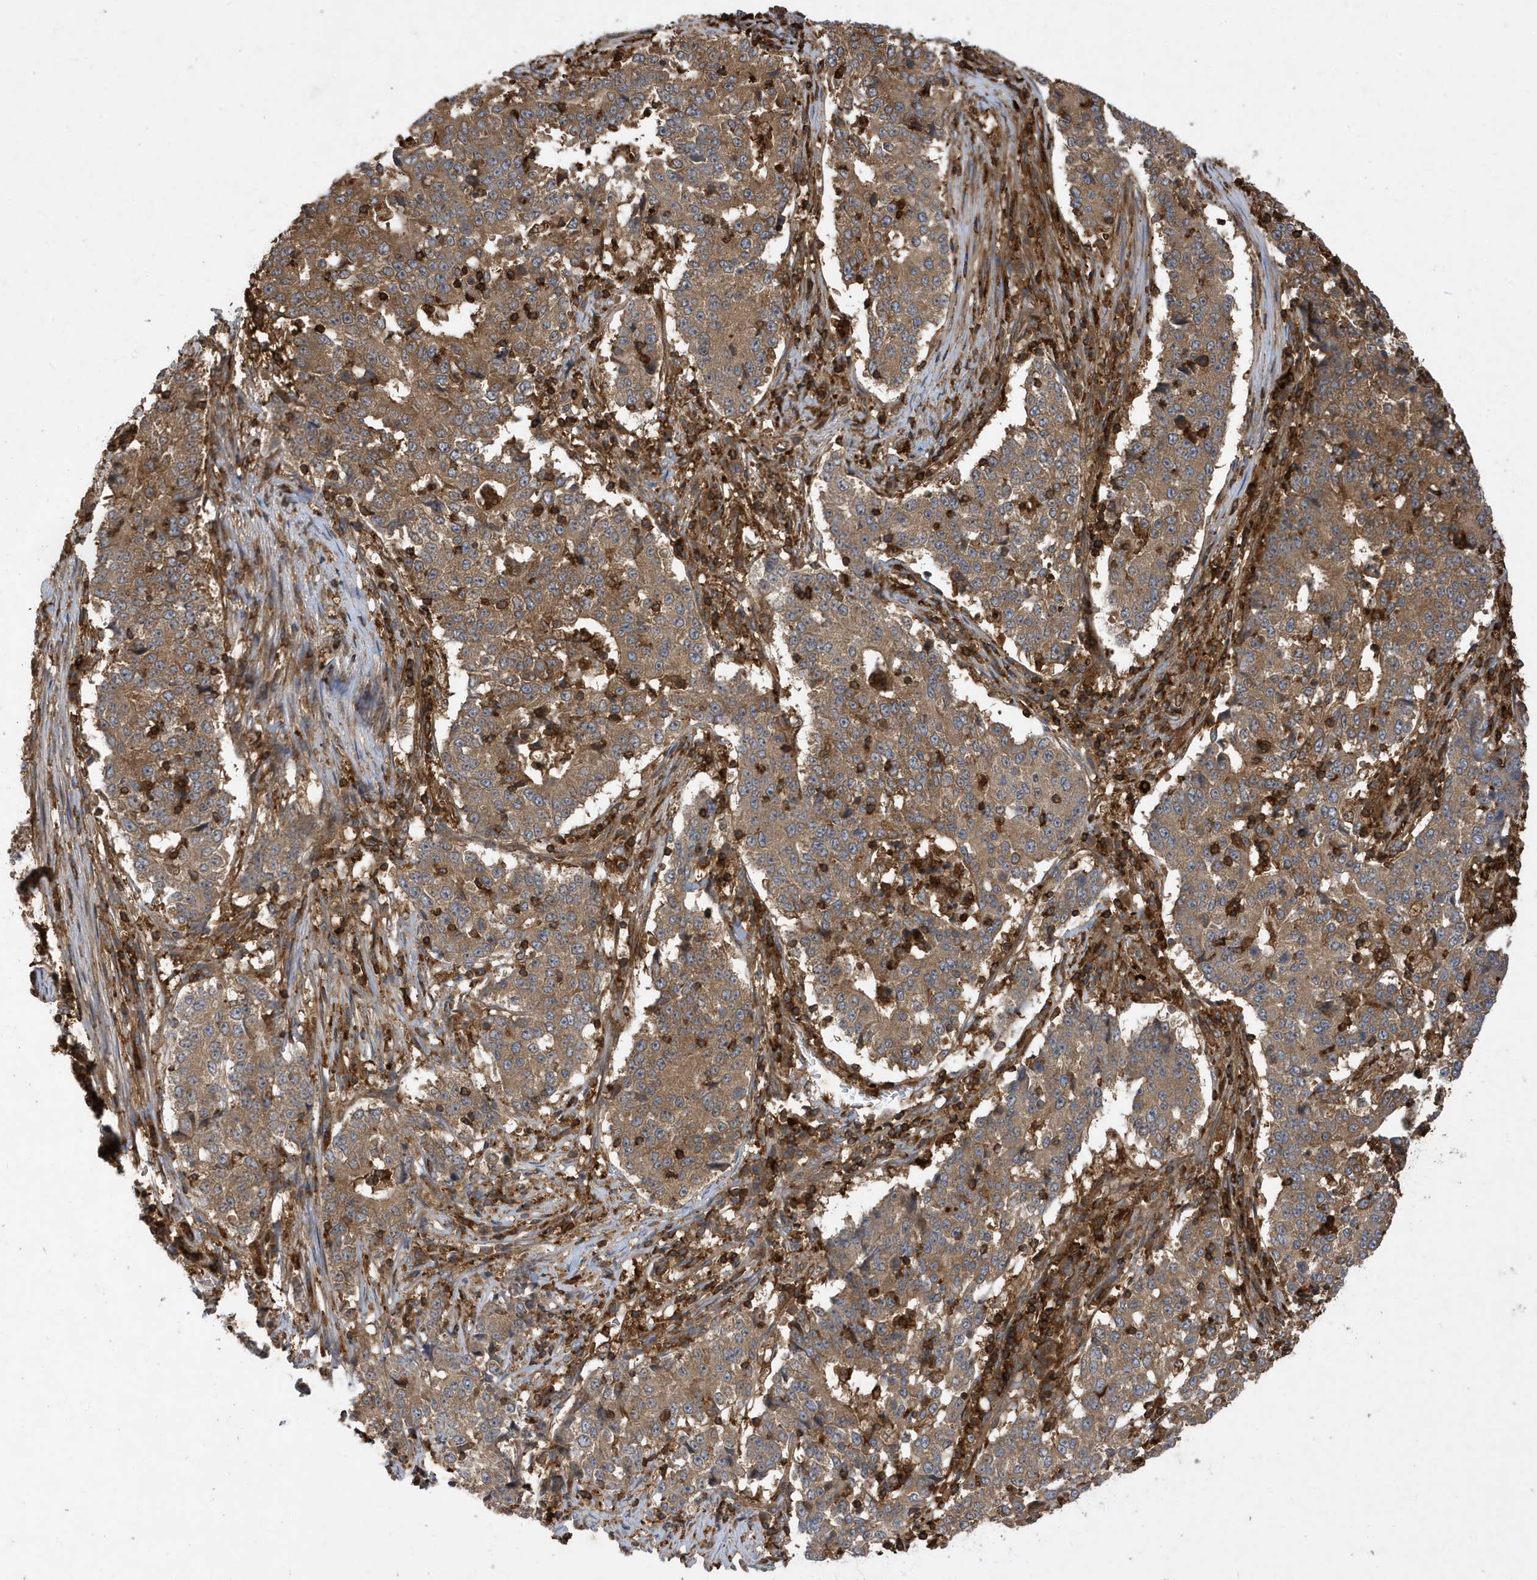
{"staining": {"intensity": "moderate", "quantity": ">75%", "location": "cytoplasmic/membranous"}, "tissue": "stomach cancer", "cell_type": "Tumor cells", "image_type": "cancer", "snomed": [{"axis": "morphology", "description": "Adenocarcinoma, NOS"}, {"axis": "topography", "description": "Stomach"}], "caption": "Stomach cancer stained with a brown dye shows moderate cytoplasmic/membranous positive staining in approximately >75% of tumor cells.", "gene": "LAPTM4A", "patient": {"sex": "male", "age": 59}}